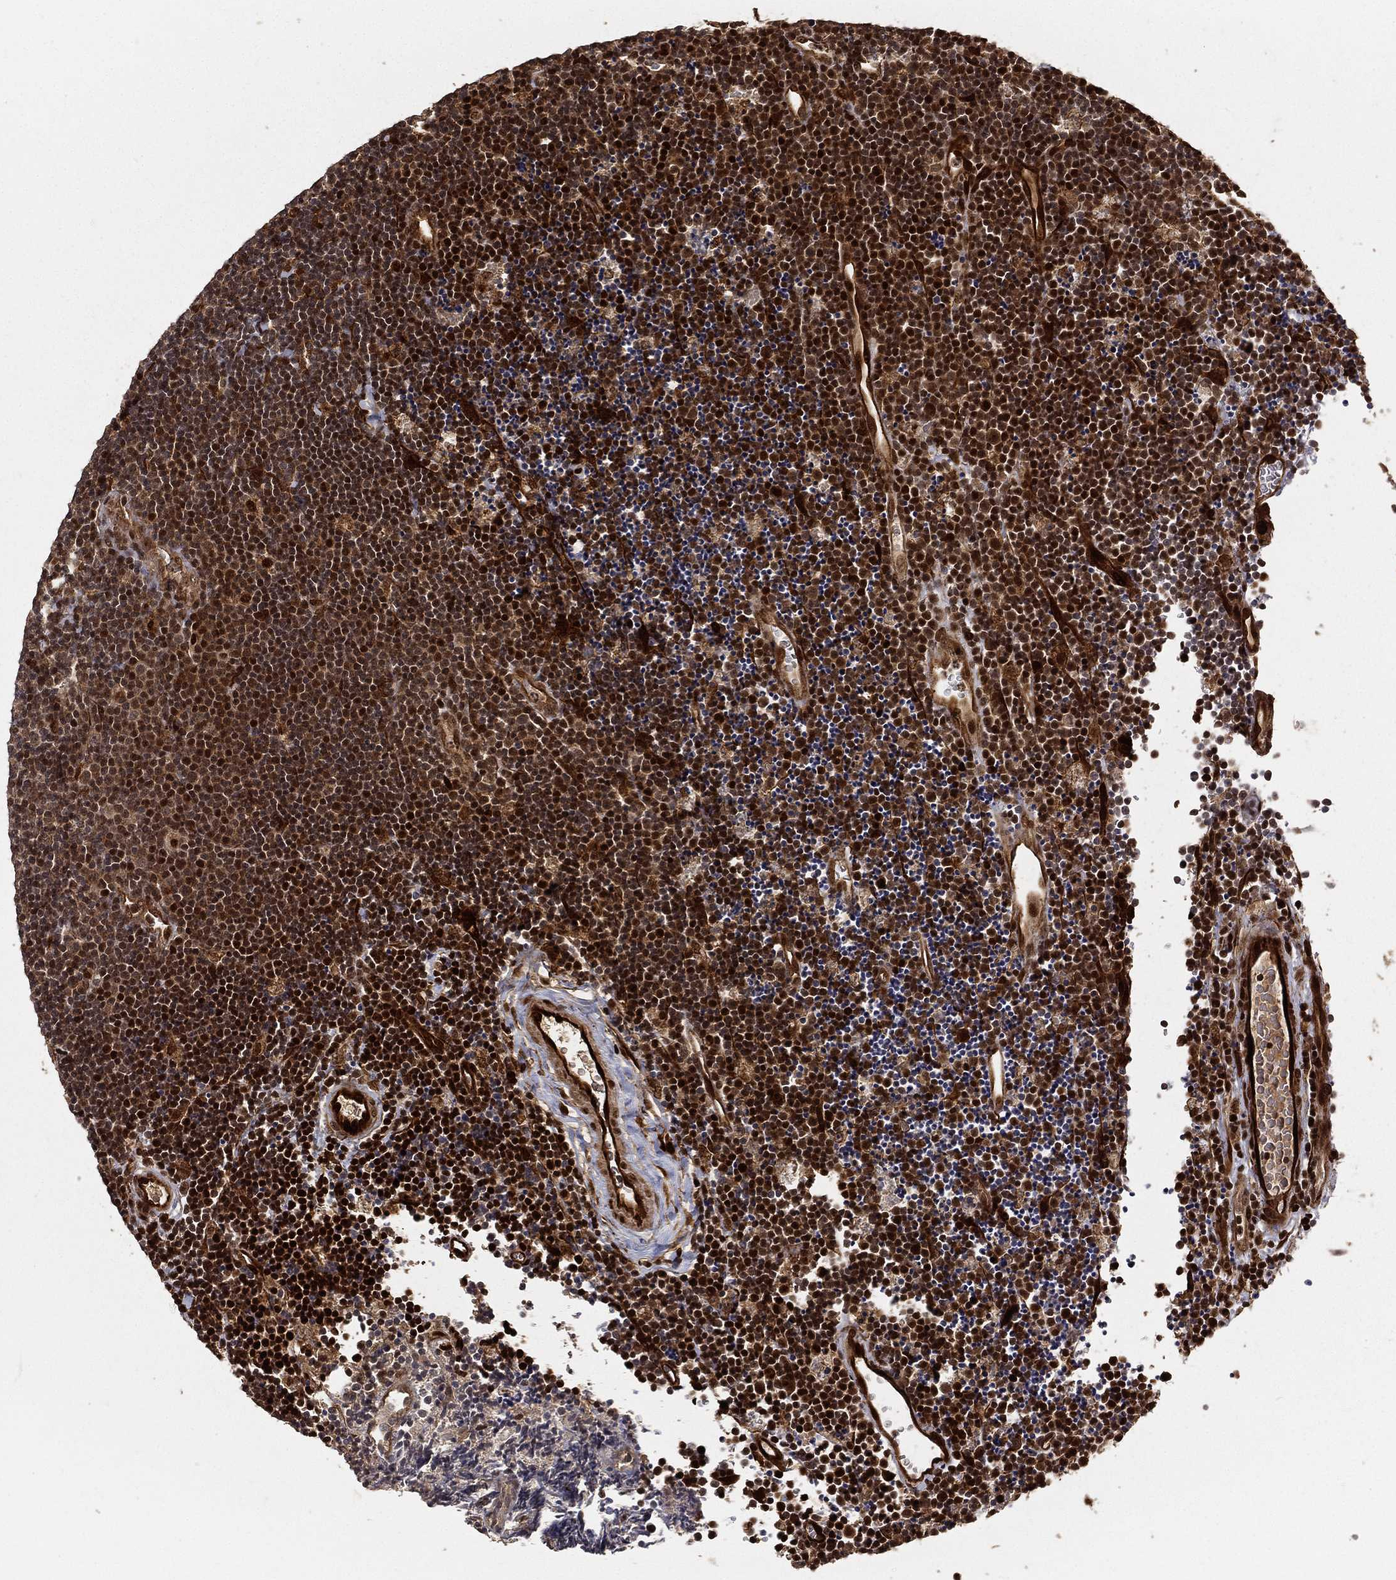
{"staining": {"intensity": "strong", "quantity": ">75%", "location": "cytoplasmic/membranous,nuclear"}, "tissue": "lymphoma", "cell_type": "Tumor cells", "image_type": "cancer", "snomed": [{"axis": "morphology", "description": "Malignant lymphoma, non-Hodgkin's type, Low grade"}, {"axis": "topography", "description": "Brain"}], "caption": "Protein expression analysis of low-grade malignant lymphoma, non-Hodgkin's type displays strong cytoplasmic/membranous and nuclear positivity in approximately >75% of tumor cells. The staining was performed using DAB (3,3'-diaminobenzidine), with brown indicating positive protein expression. Nuclei are stained blue with hematoxylin.", "gene": "MAPK1", "patient": {"sex": "female", "age": 66}}